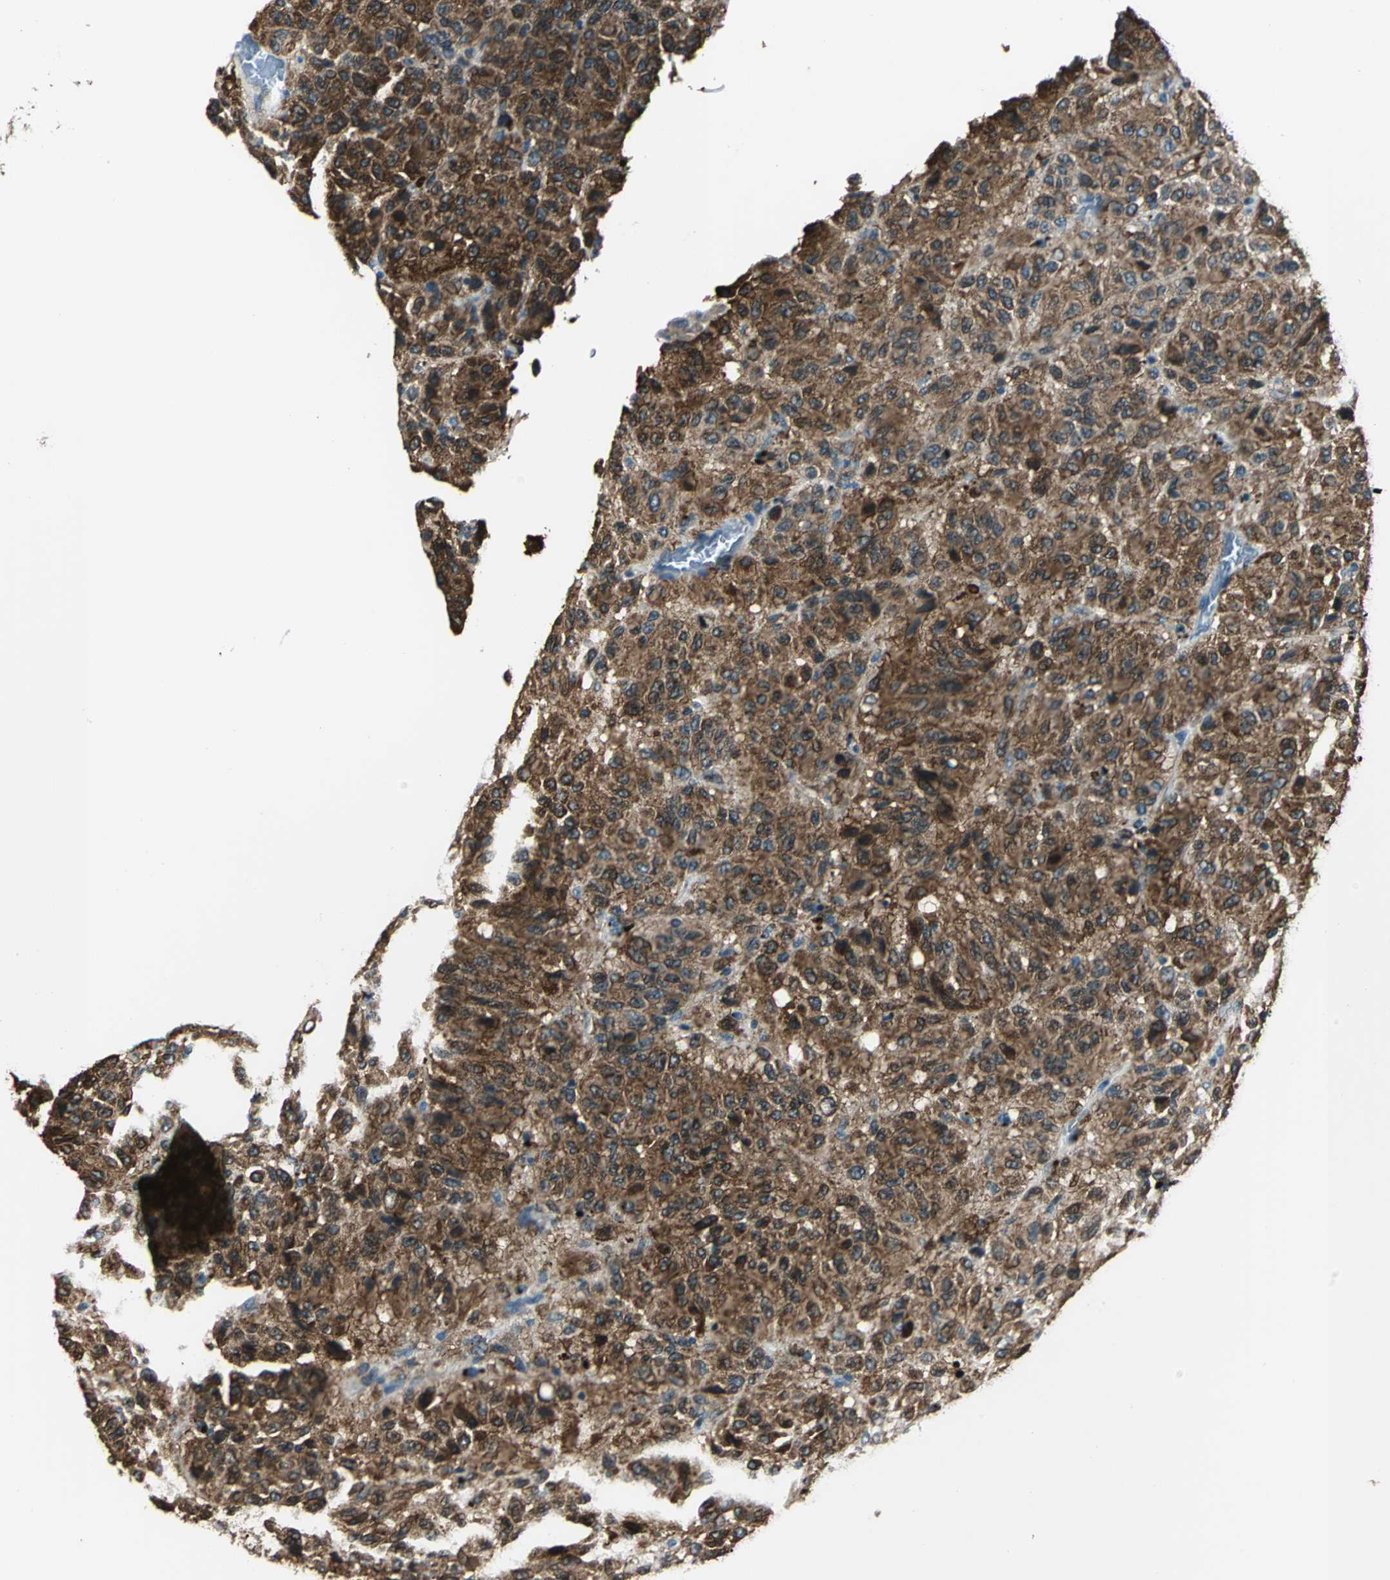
{"staining": {"intensity": "strong", "quantity": ">75%", "location": "cytoplasmic/membranous"}, "tissue": "melanoma", "cell_type": "Tumor cells", "image_type": "cancer", "snomed": [{"axis": "morphology", "description": "Malignant melanoma, Metastatic site"}, {"axis": "topography", "description": "Lung"}], "caption": "Approximately >75% of tumor cells in human malignant melanoma (metastatic site) display strong cytoplasmic/membranous protein positivity as visualized by brown immunohistochemical staining.", "gene": "HSPB1", "patient": {"sex": "male", "age": 64}}